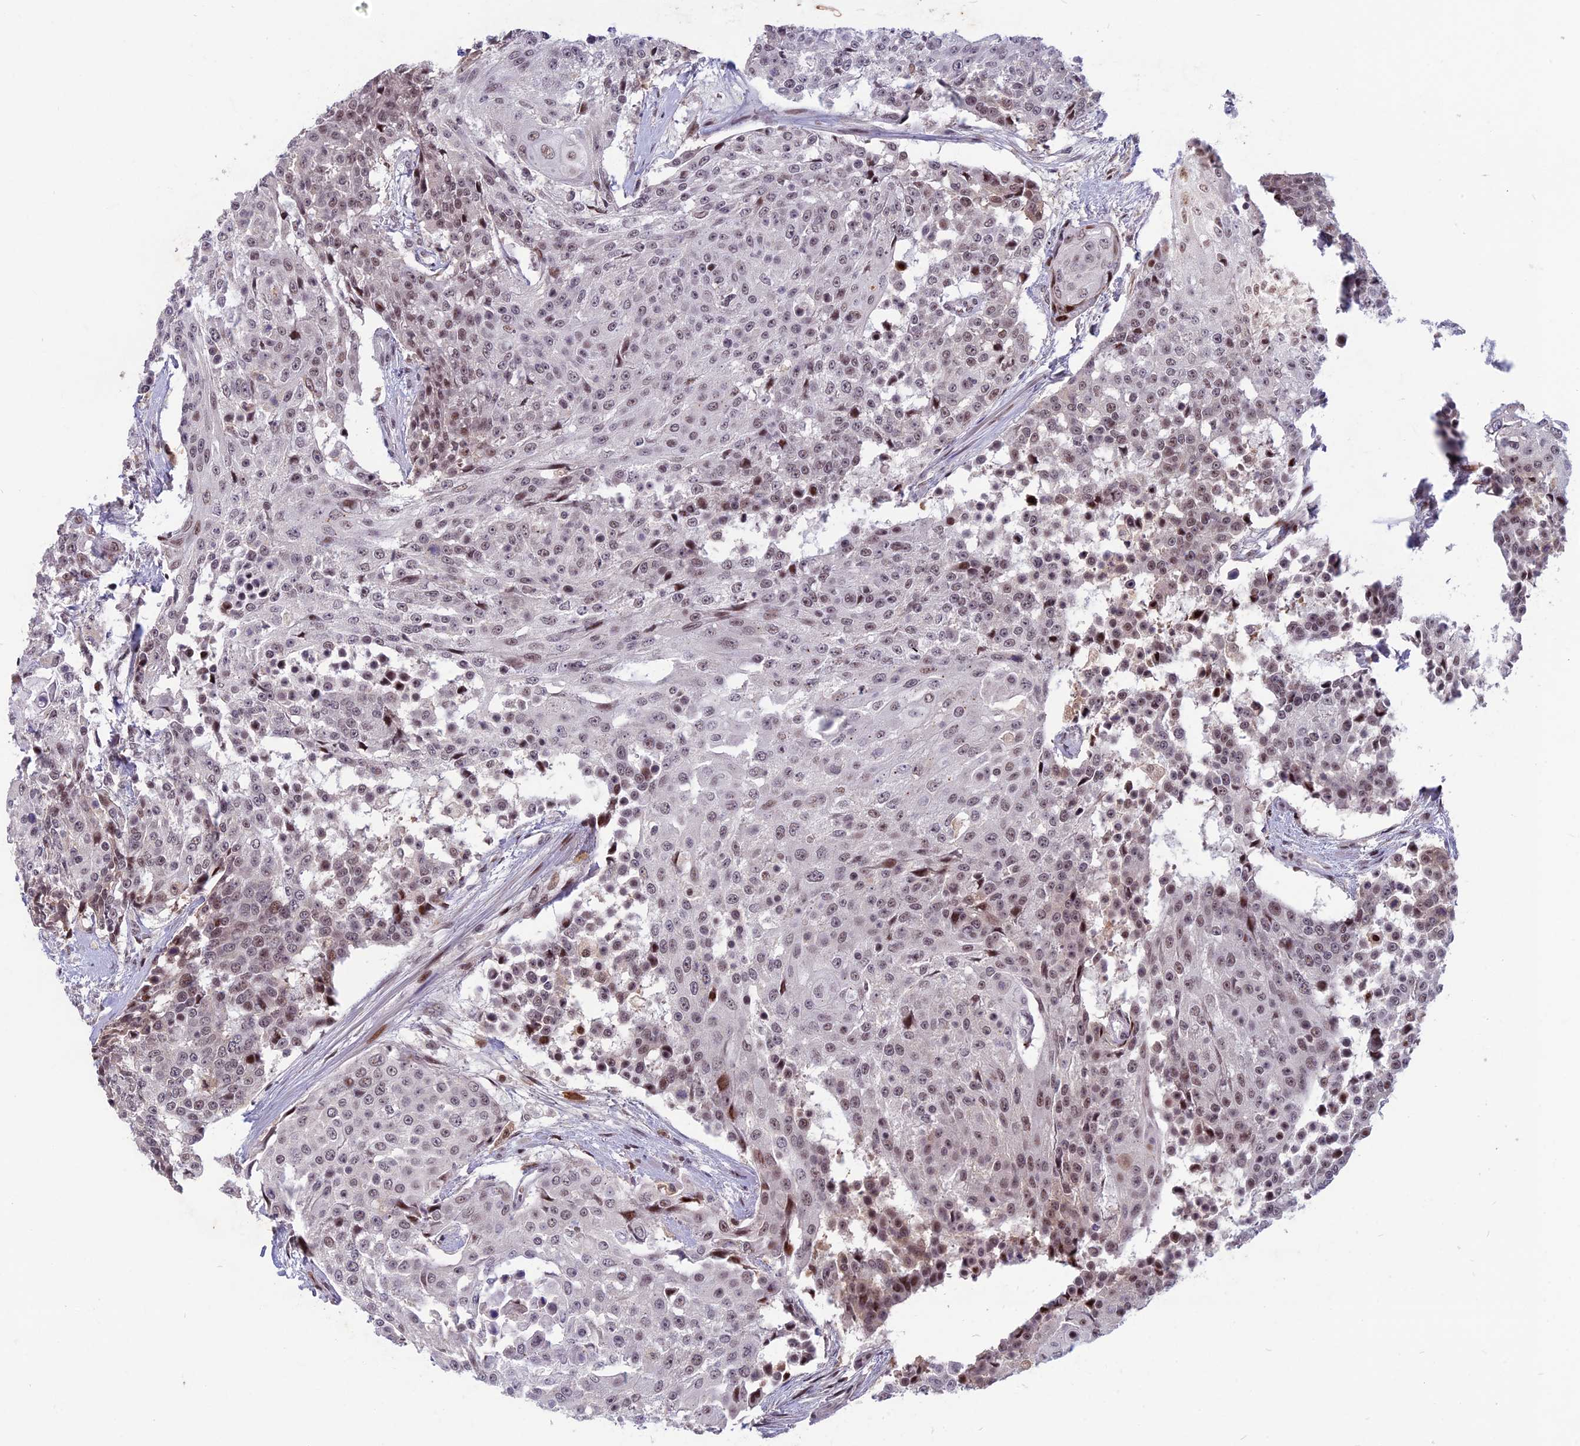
{"staining": {"intensity": "weak", "quantity": "25%-75%", "location": "nuclear"}, "tissue": "urothelial cancer", "cell_type": "Tumor cells", "image_type": "cancer", "snomed": [{"axis": "morphology", "description": "Urothelial carcinoma, High grade"}, {"axis": "topography", "description": "Urinary bladder"}], "caption": "Protein analysis of urothelial carcinoma (high-grade) tissue exhibits weak nuclear staining in about 25%-75% of tumor cells.", "gene": "CDC7", "patient": {"sex": "female", "age": 63}}